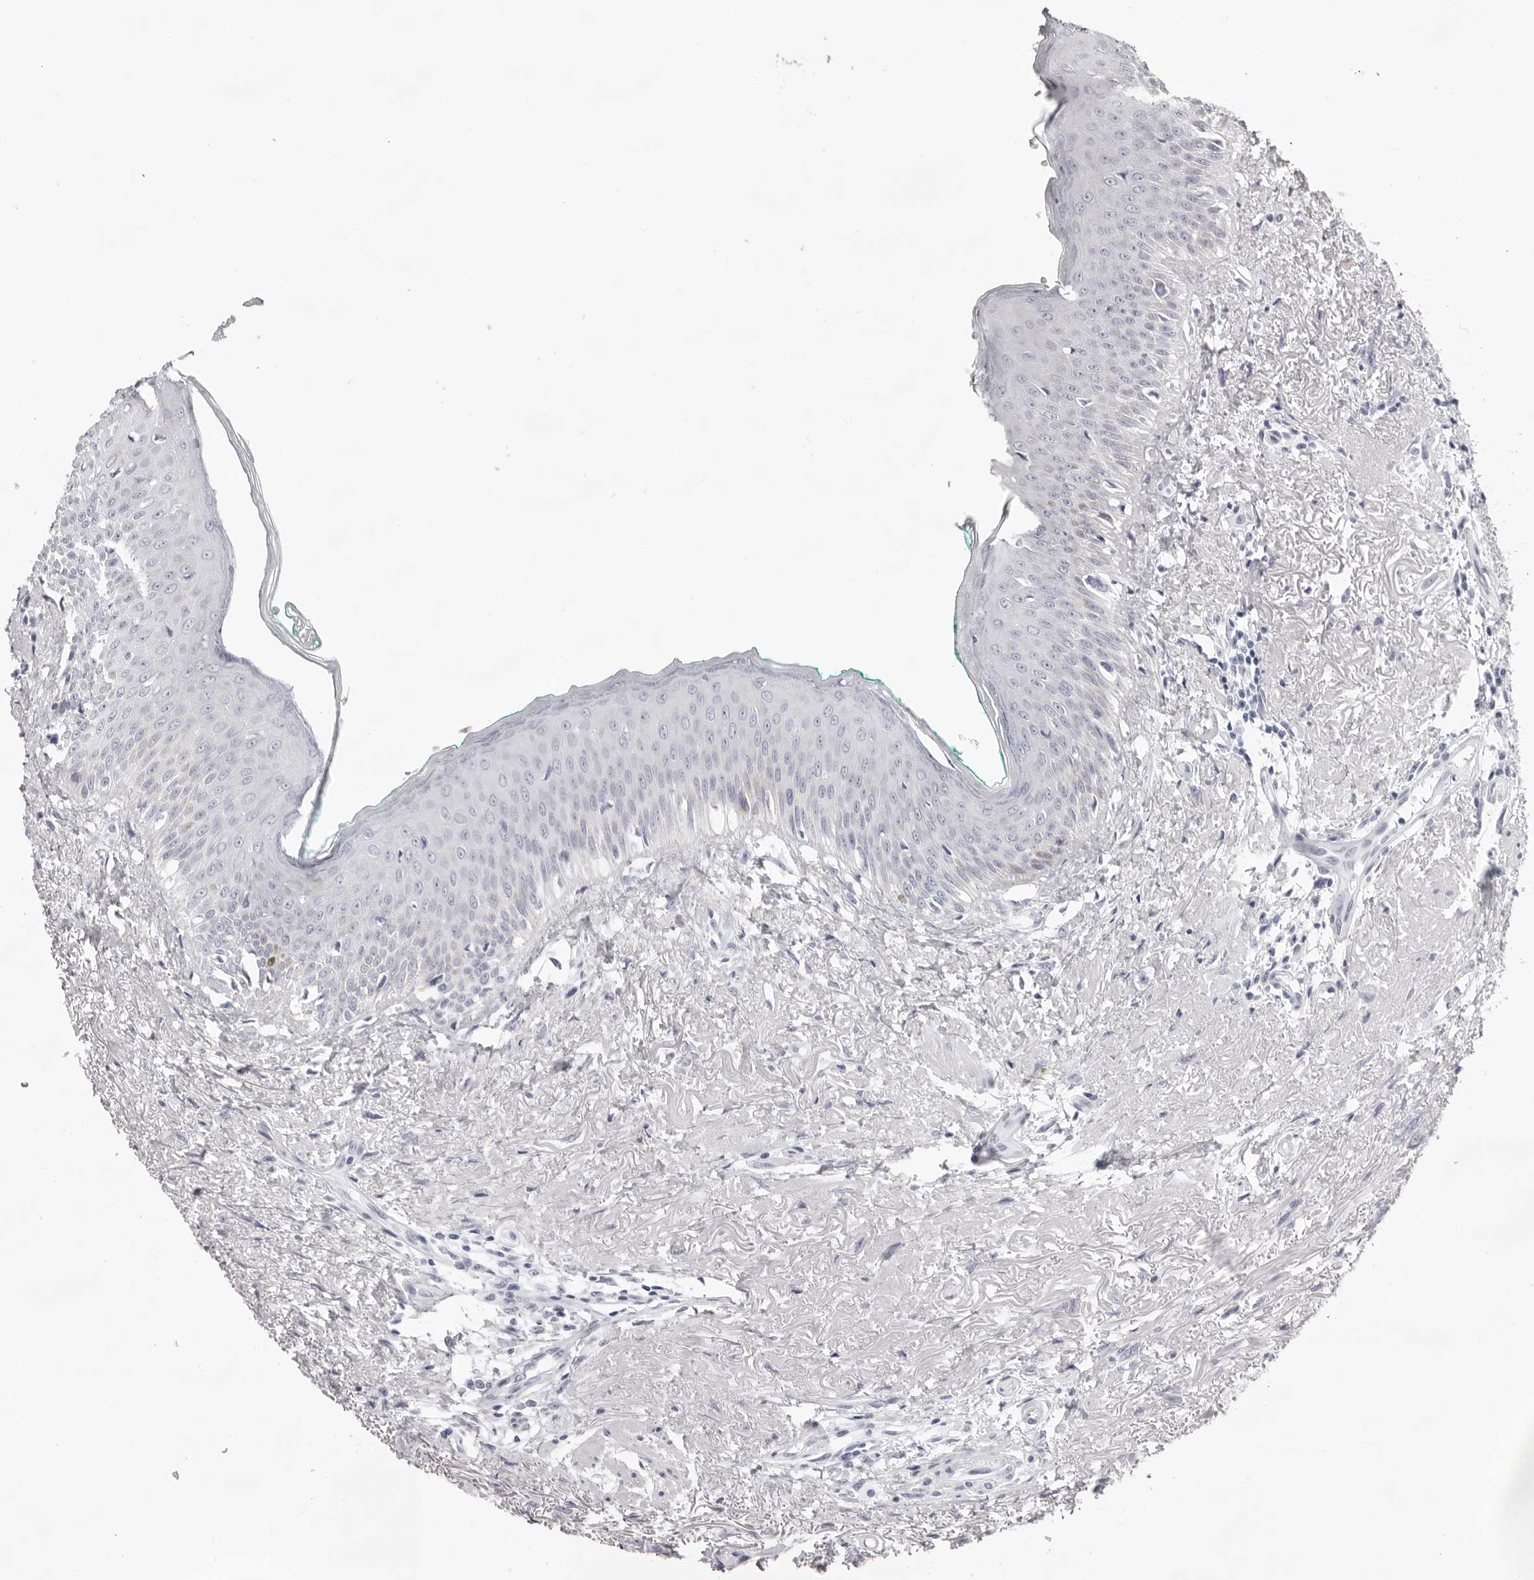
{"staining": {"intensity": "moderate", "quantity": "<25%", "location": "cytoplasmic/membranous"}, "tissue": "oral mucosa", "cell_type": "Squamous epithelial cells", "image_type": "normal", "snomed": [{"axis": "morphology", "description": "Normal tissue, NOS"}, {"axis": "topography", "description": "Oral tissue"}], "caption": "IHC photomicrograph of normal oral mucosa stained for a protein (brown), which shows low levels of moderate cytoplasmic/membranous positivity in about <25% of squamous epithelial cells.", "gene": "SMIM2", "patient": {"sex": "female", "age": 70}}